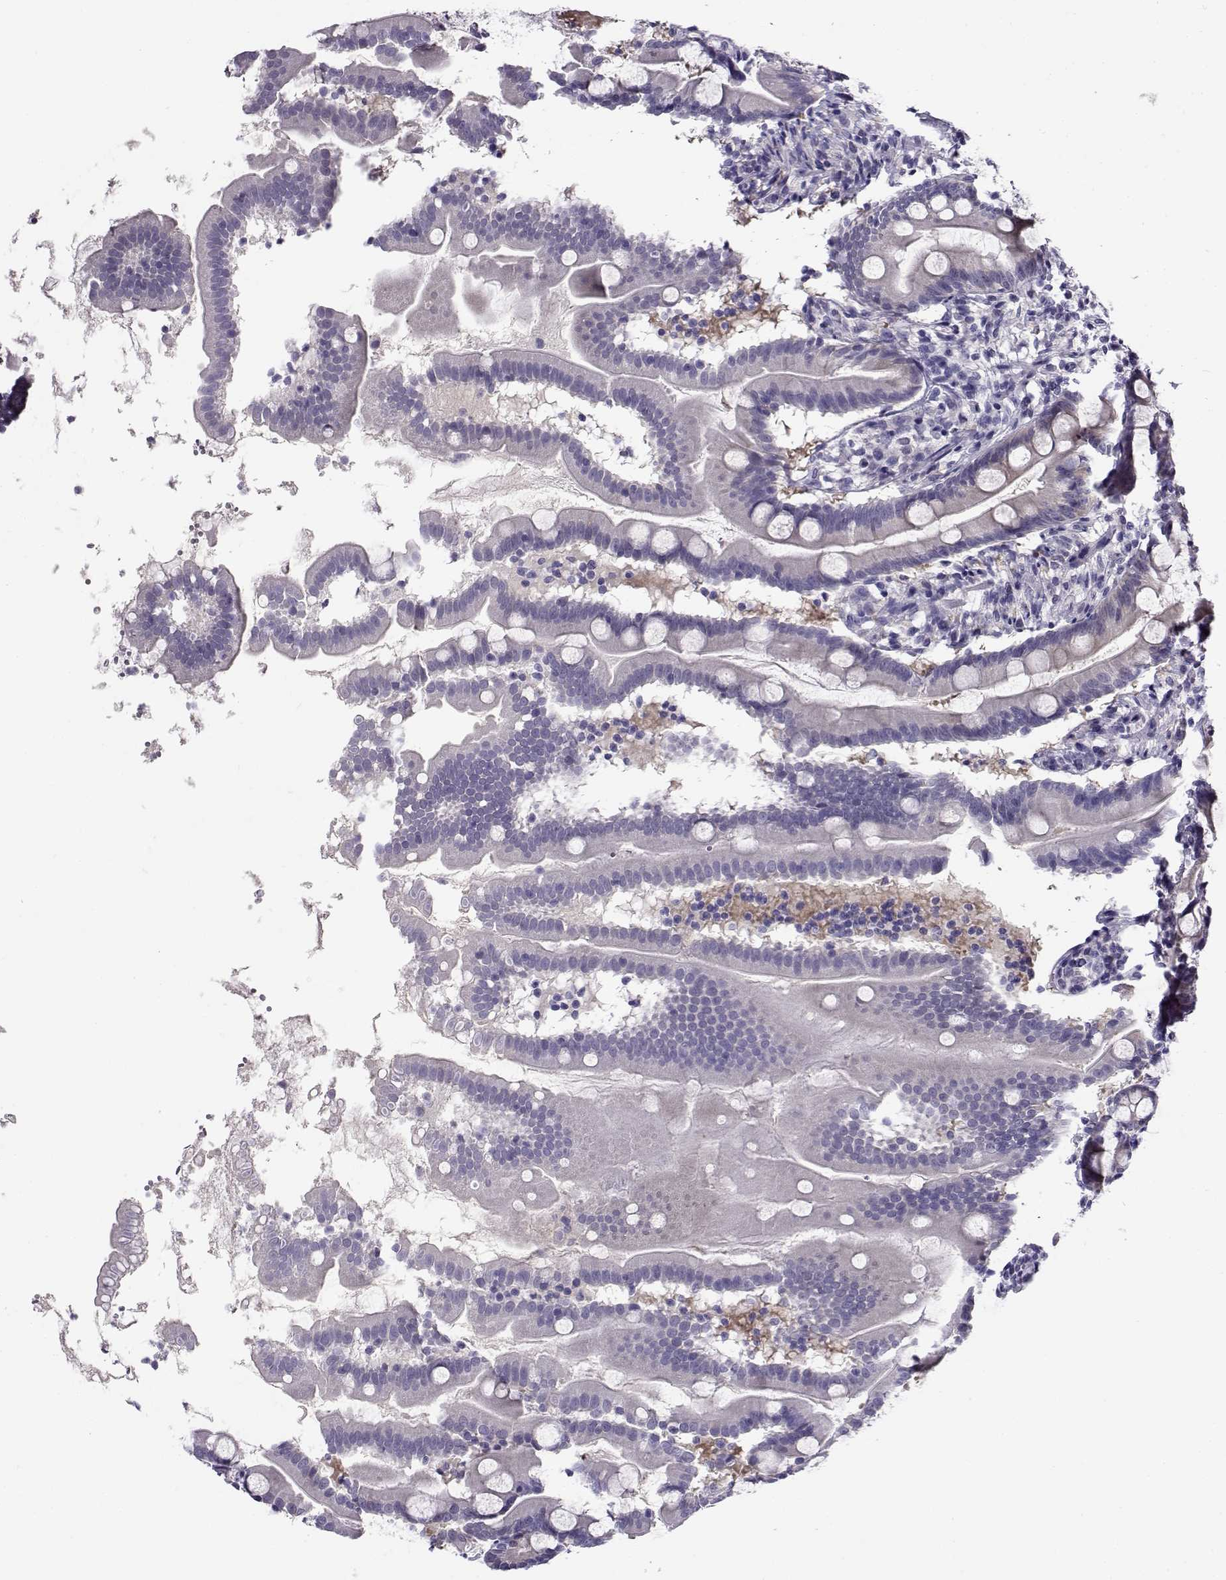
{"staining": {"intensity": "negative", "quantity": "none", "location": "none"}, "tissue": "small intestine", "cell_type": "Glandular cells", "image_type": "normal", "snomed": [{"axis": "morphology", "description": "Normal tissue, NOS"}, {"axis": "topography", "description": "Small intestine"}], "caption": "This photomicrograph is of benign small intestine stained with IHC to label a protein in brown with the nuclei are counter-stained blue. There is no positivity in glandular cells.", "gene": "FEZF1", "patient": {"sex": "female", "age": 44}}